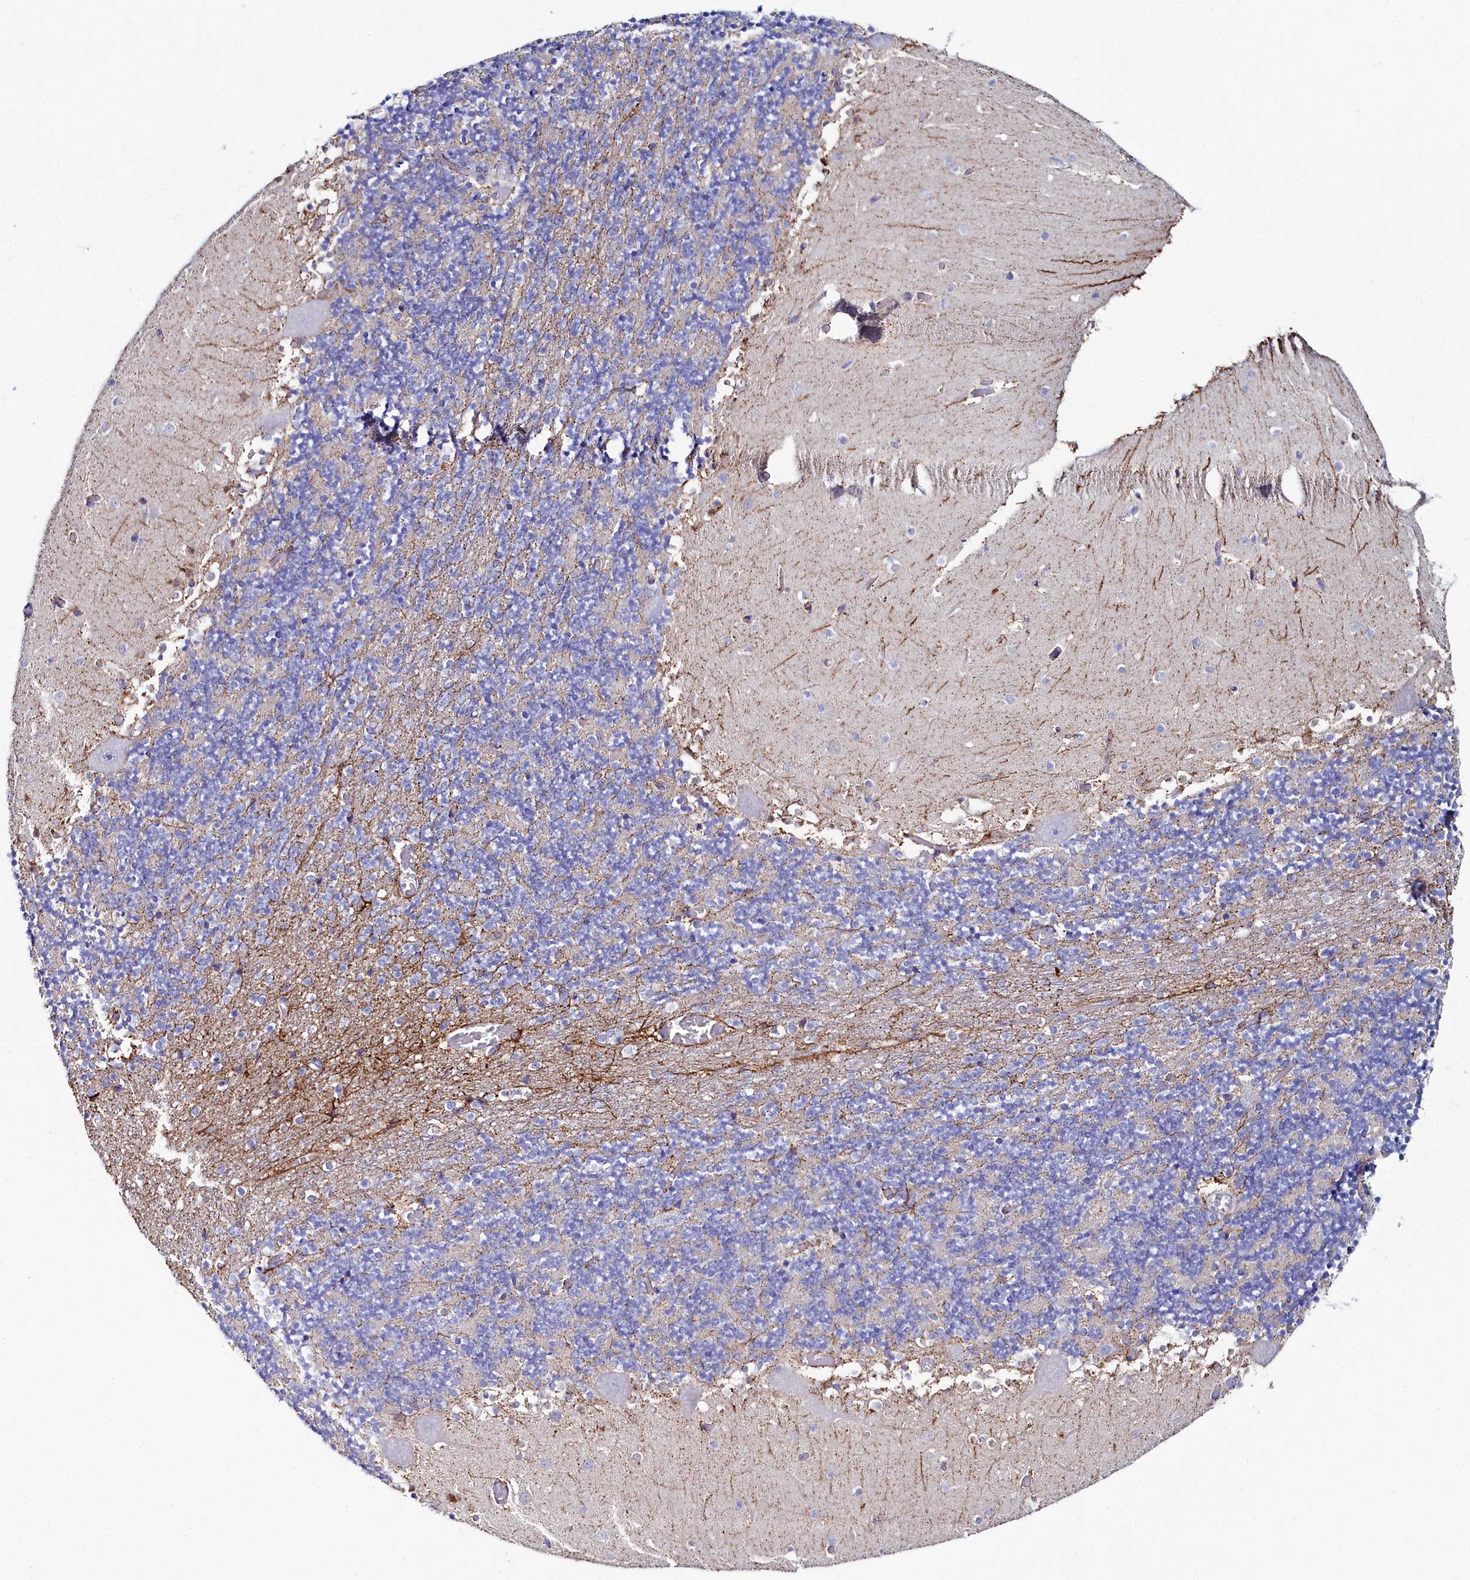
{"staining": {"intensity": "strong", "quantity": "<25%", "location": "cytoplasmic/membranous"}, "tissue": "cerebellum", "cell_type": "Cells in granular layer", "image_type": "normal", "snomed": [{"axis": "morphology", "description": "Normal tissue, NOS"}, {"axis": "topography", "description": "Cerebellum"}], "caption": "Protein expression analysis of unremarkable human cerebellum reveals strong cytoplasmic/membranous positivity in approximately <25% of cells in granular layer. (DAB (3,3'-diaminobenzidine) IHC with brightfield microscopy, high magnification).", "gene": "SLC49A3", "patient": {"sex": "female", "age": 28}}